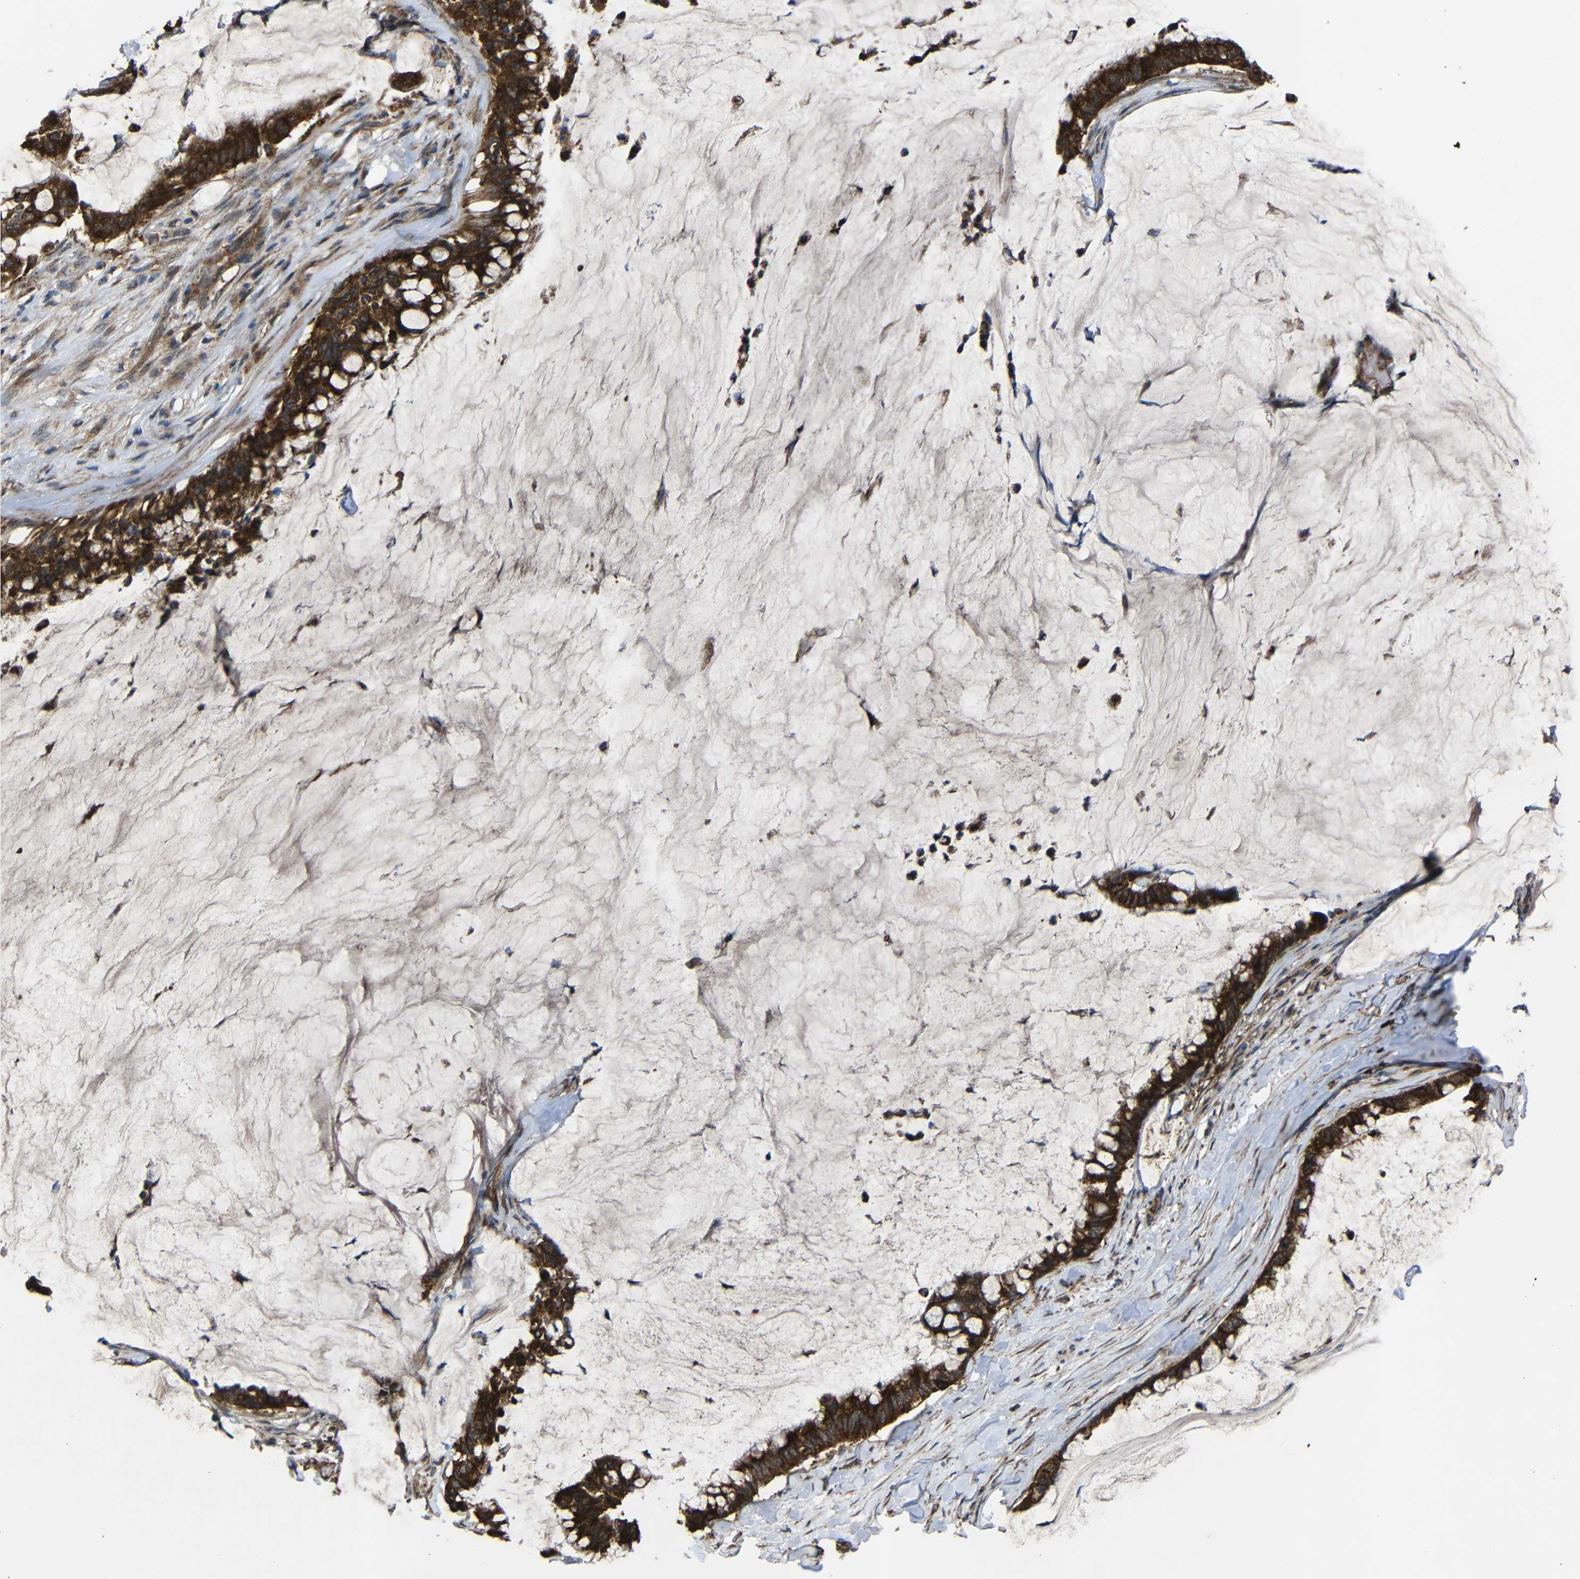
{"staining": {"intensity": "strong", "quantity": ">75%", "location": "cytoplasmic/membranous"}, "tissue": "pancreatic cancer", "cell_type": "Tumor cells", "image_type": "cancer", "snomed": [{"axis": "morphology", "description": "Adenocarcinoma, NOS"}, {"axis": "topography", "description": "Pancreas"}], "caption": "Brown immunohistochemical staining in pancreatic cancer (adenocarcinoma) reveals strong cytoplasmic/membranous expression in approximately >75% of tumor cells.", "gene": "C1GALT1", "patient": {"sex": "male", "age": 41}}